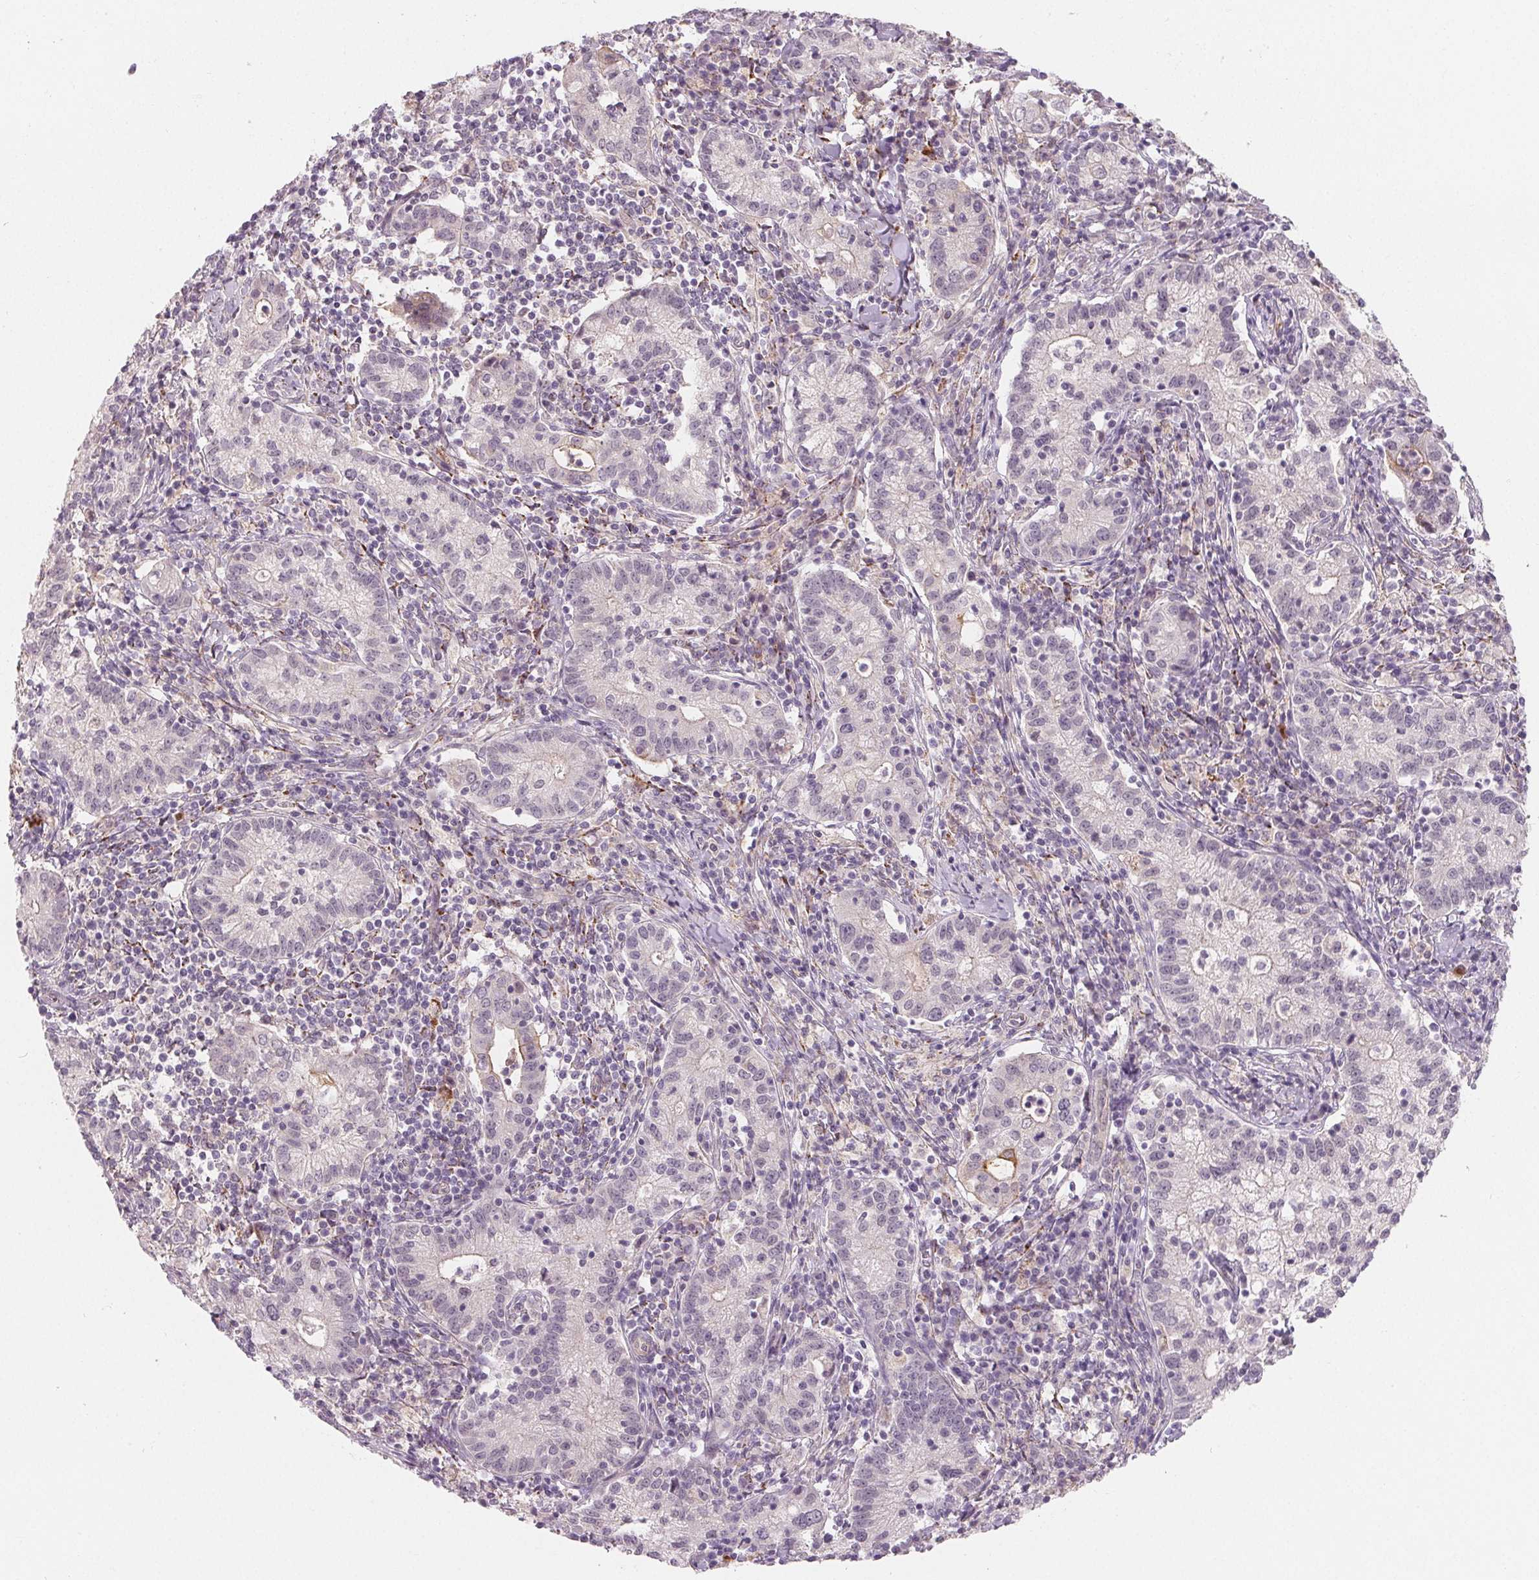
{"staining": {"intensity": "negative", "quantity": "none", "location": "none"}, "tissue": "cervical cancer", "cell_type": "Tumor cells", "image_type": "cancer", "snomed": [{"axis": "morphology", "description": "Normal tissue, NOS"}, {"axis": "morphology", "description": "Adenocarcinoma, NOS"}, {"axis": "topography", "description": "Cervix"}], "caption": "There is no significant expression in tumor cells of cervical cancer.", "gene": "CFC1", "patient": {"sex": "female", "age": 44}}